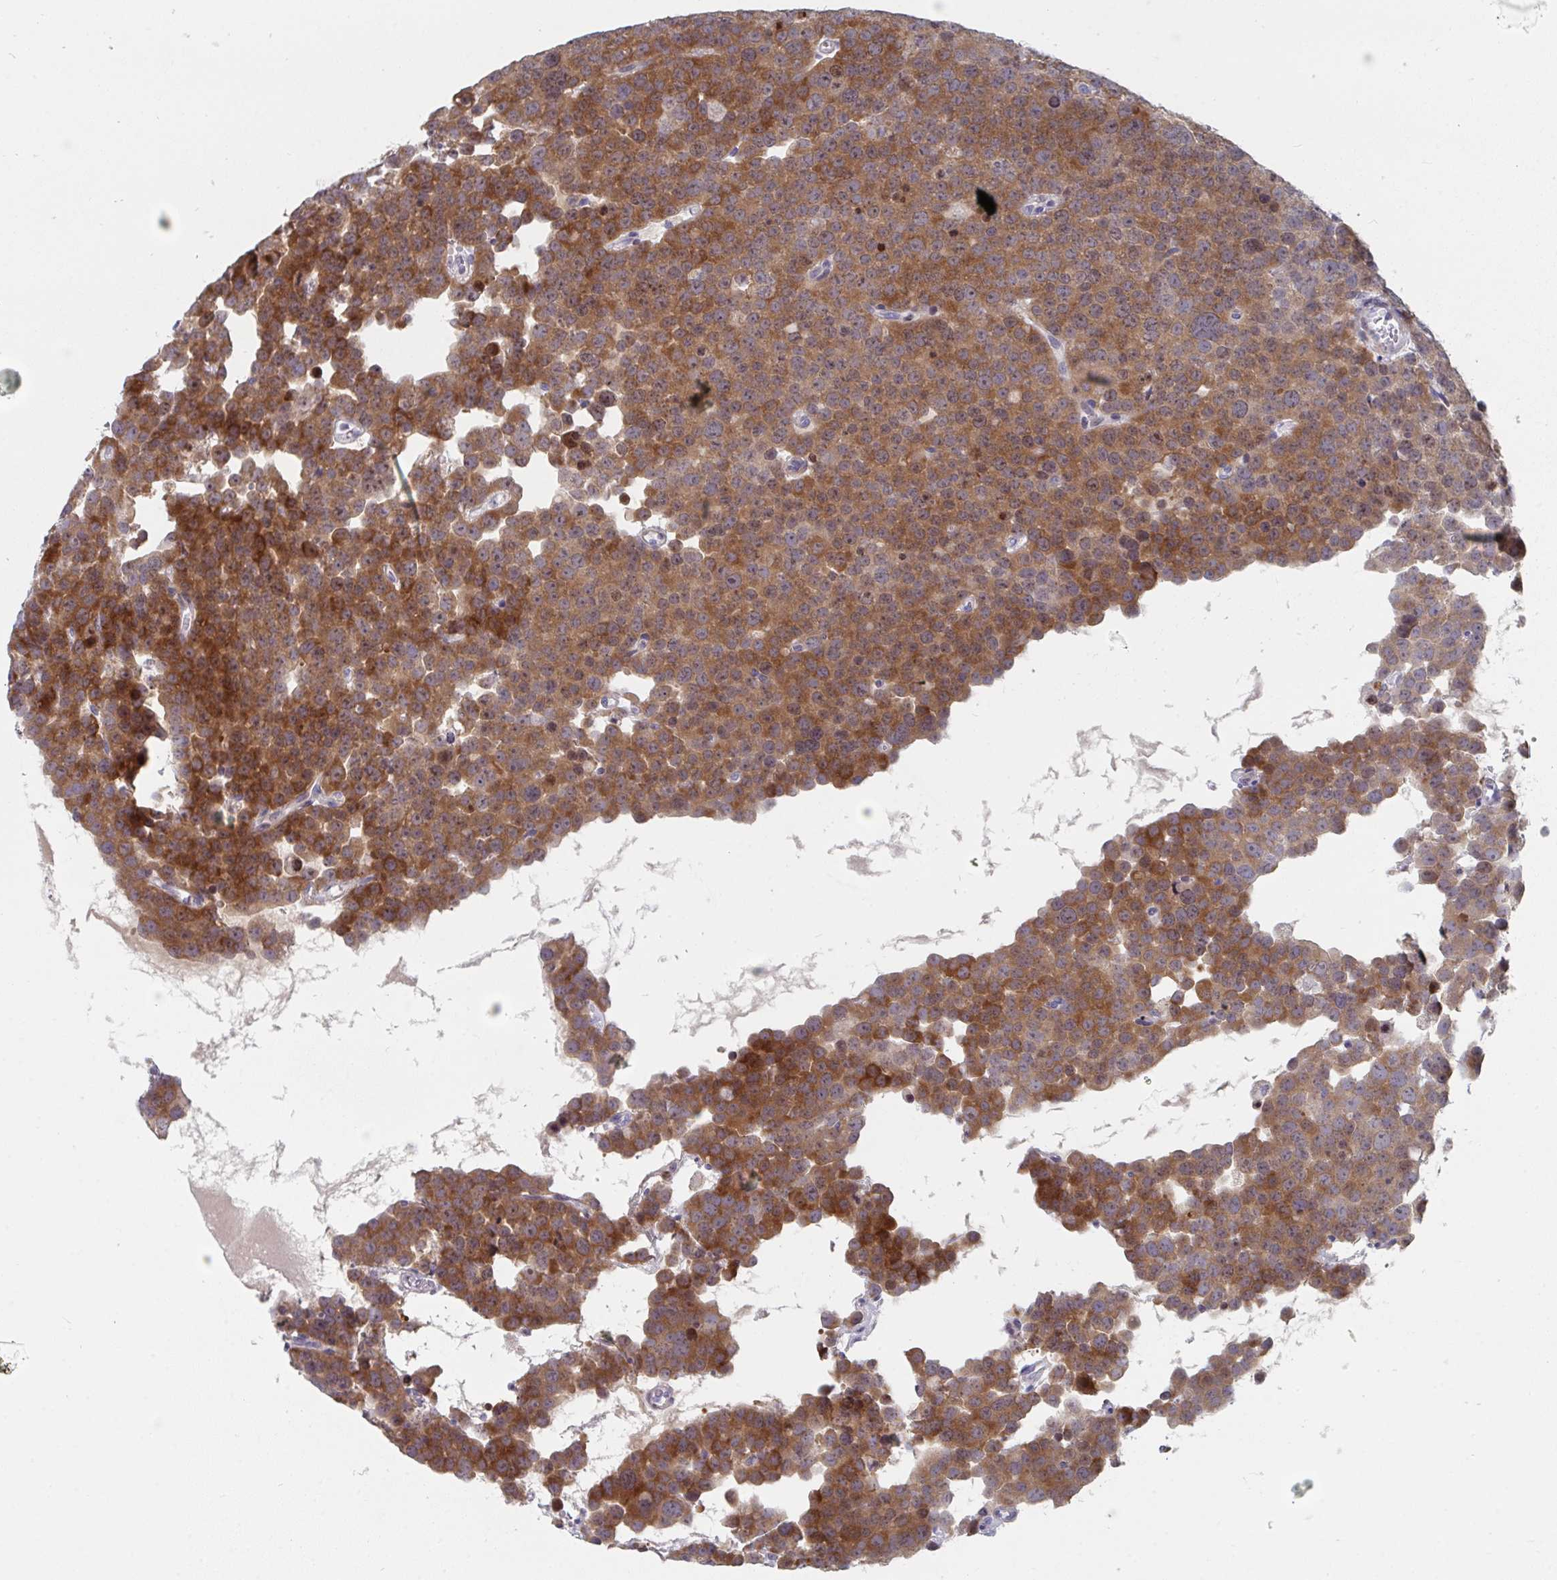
{"staining": {"intensity": "strong", "quantity": ">75%", "location": "cytoplasmic/membranous"}, "tissue": "testis cancer", "cell_type": "Tumor cells", "image_type": "cancer", "snomed": [{"axis": "morphology", "description": "Seminoma, NOS"}, {"axis": "topography", "description": "Testis"}], "caption": "An image of human seminoma (testis) stained for a protein reveals strong cytoplasmic/membranous brown staining in tumor cells.", "gene": "CENPT", "patient": {"sex": "male", "age": 71}}